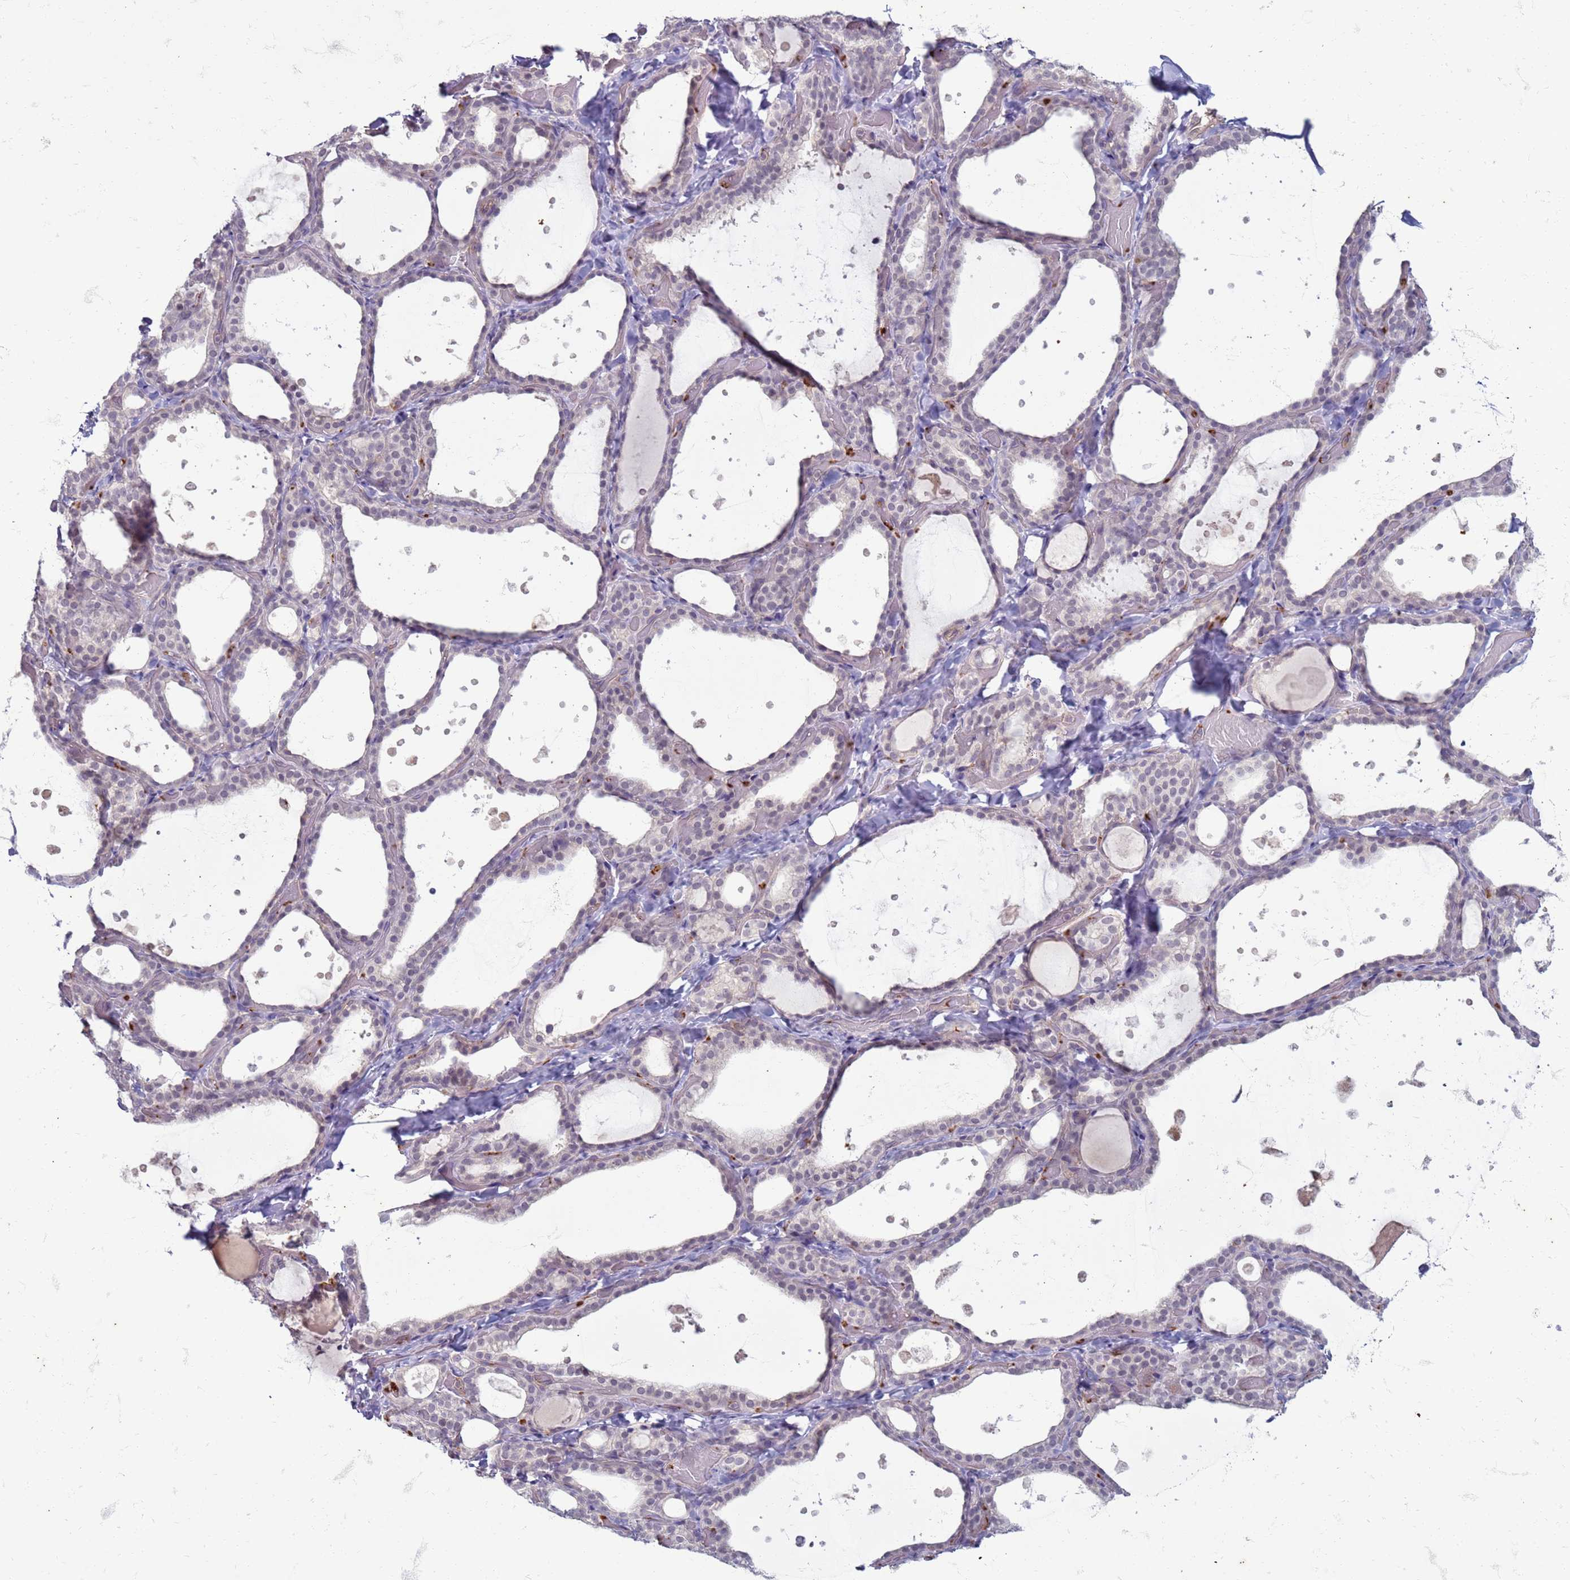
{"staining": {"intensity": "negative", "quantity": "none", "location": "none"}, "tissue": "thyroid gland", "cell_type": "Glandular cells", "image_type": "normal", "snomed": [{"axis": "morphology", "description": "Normal tissue, NOS"}, {"axis": "topography", "description": "Thyroid gland"}], "caption": "A high-resolution histopathology image shows immunohistochemistry (IHC) staining of benign thyroid gland, which reveals no significant staining in glandular cells. Brightfield microscopy of immunohistochemistry stained with DAB (3,3'-diaminobenzidine) (brown) and hematoxylin (blue), captured at high magnification.", "gene": "SLC15A3", "patient": {"sex": "female", "age": 44}}